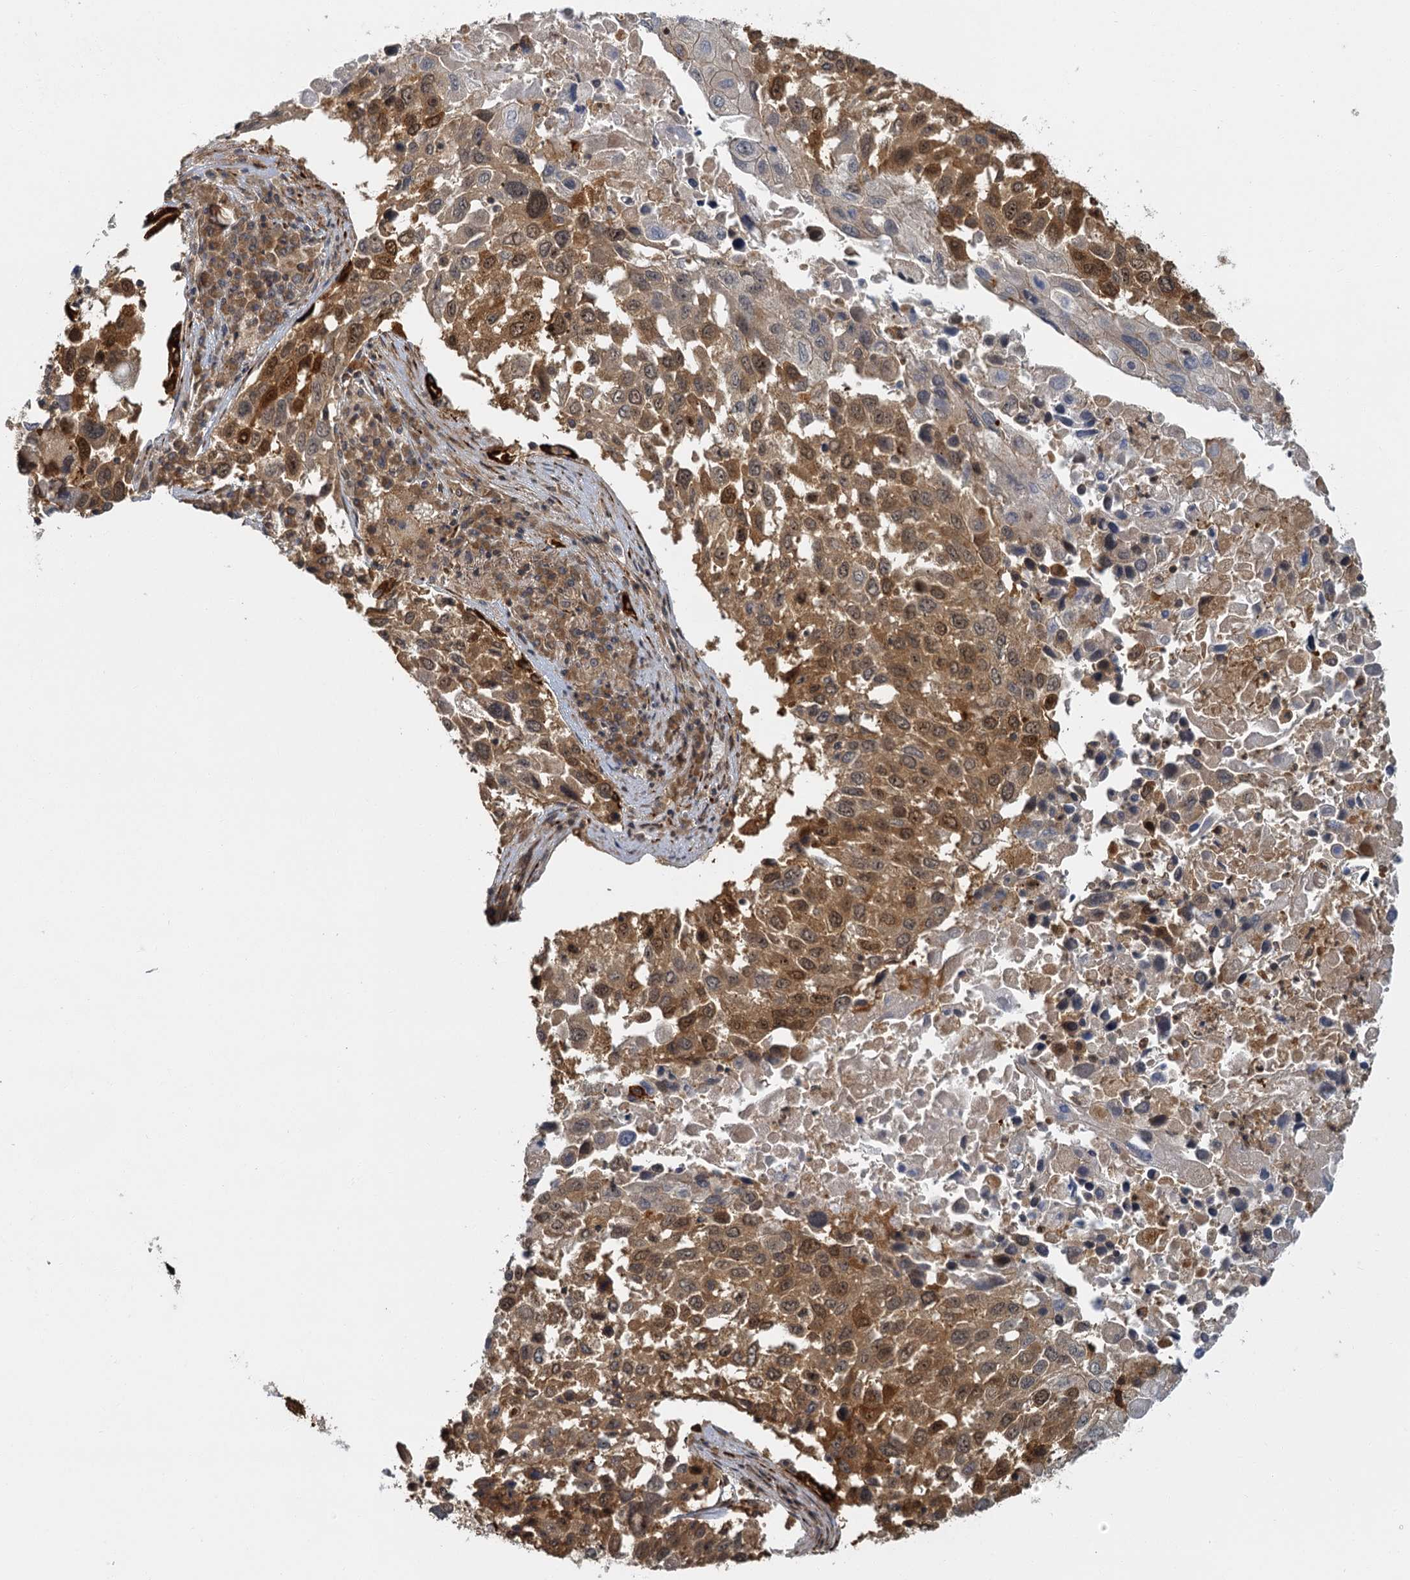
{"staining": {"intensity": "moderate", "quantity": "25%-75%", "location": "cytoplasmic/membranous,nuclear"}, "tissue": "lung cancer", "cell_type": "Tumor cells", "image_type": "cancer", "snomed": [{"axis": "morphology", "description": "Squamous cell carcinoma, NOS"}, {"axis": "topography", "description": "Lung"}], "caption": "Brown immunohistochemical staining in lung cancer displays moderate cytoplasmic/membranous and nuclear staining in approximately 25%-75% of tumor cells.", "gene": "ZNF549", "patient": {"sex": "male", "age": 65}}